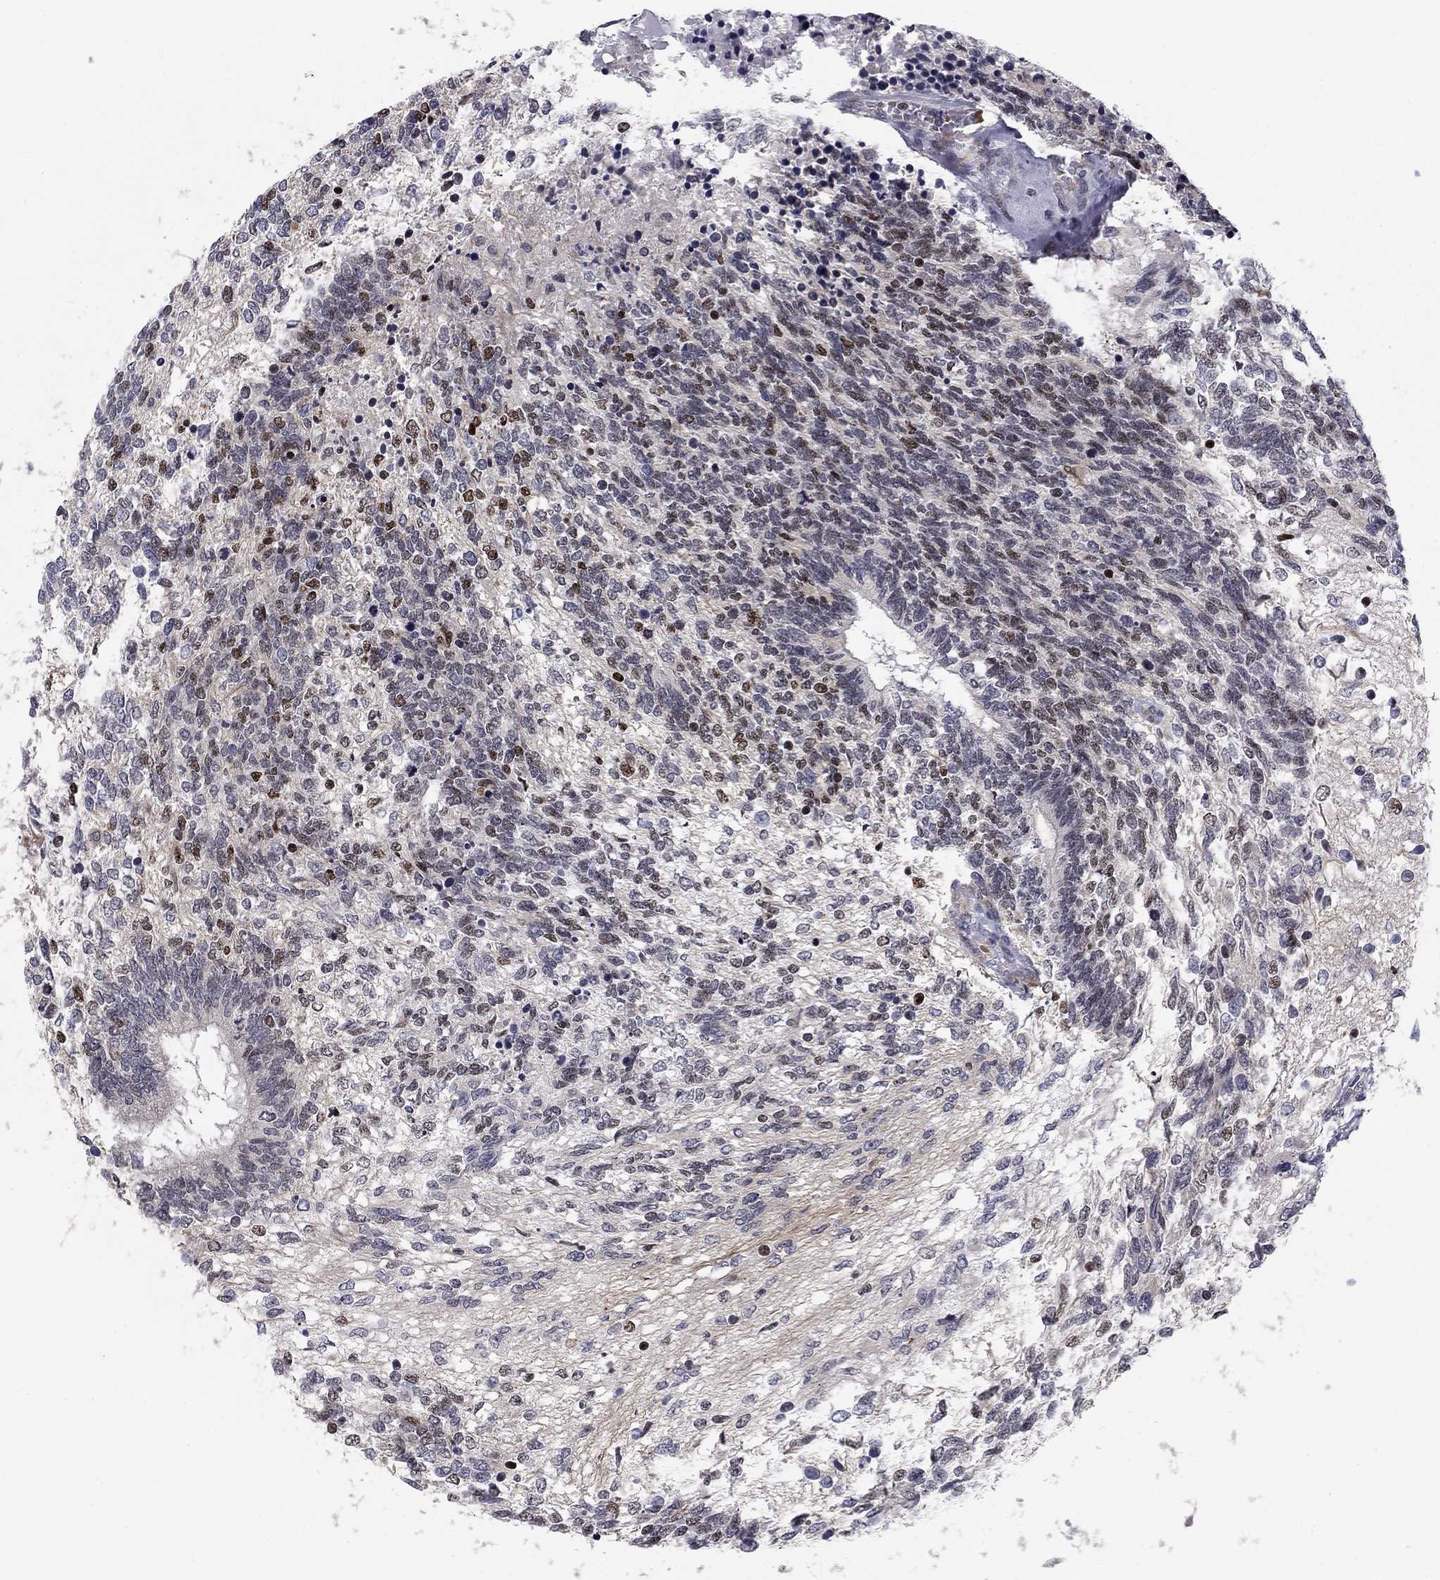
{"staining": {"intensity": "strong", "quantity": "<25%", "location": "nuclear"}, "tissue": "testis cancer", "cell_type": "Tumor cells", "image_type": "cancer", "snomed": [{"axis": "morphology", "description": "Seminoma, NOS"}, {"axis": "morphology", "description": "Carcinoma, Embryonal, NOS"}, {"axis": "topography", "description": "Testis"}], "caption": "Protein staining of testis embryonal carcinoma tissue demonstrates strong nuclear staining in about <25% of tumor cells.", "gene": "BCL11A", "patient": {"sex": "male", "age": 41}}